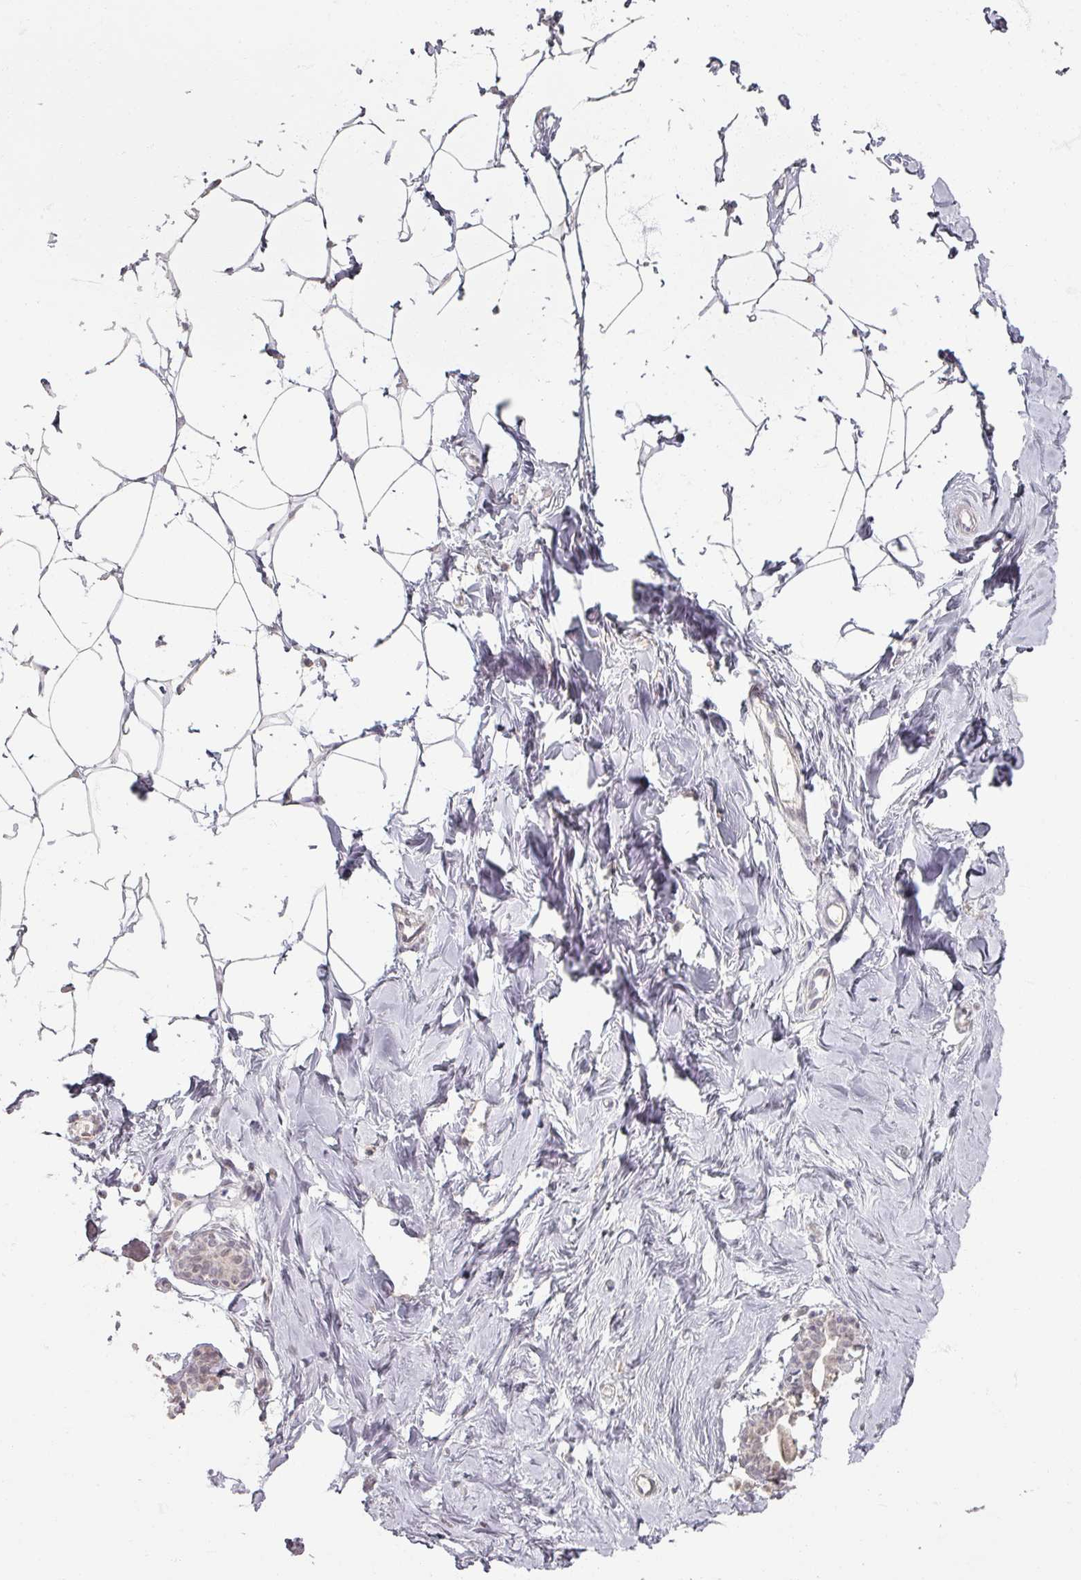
{"staining": {"intensity": "negative", "quantity": "none", "location": "none"}, "tissue": "breast", "cell_type": "Adipocytes", "image_type": "normal", "snomed": [{"axis": "morphology", "description": "Normal tissue, NOS"}, {"axis": "topography", "description": "Breast"}], "caption": "An immunohistochemistry image of unremarkable breast is shown. There is no staining in adipocytes of breast. Brightfield microscopy of immunohistochemistry stained with DAB (brown) and hematoxylin (blue), captured at high magnification.", "gene": "SOX11", "patient": {"sex": "female", "age": 23}}